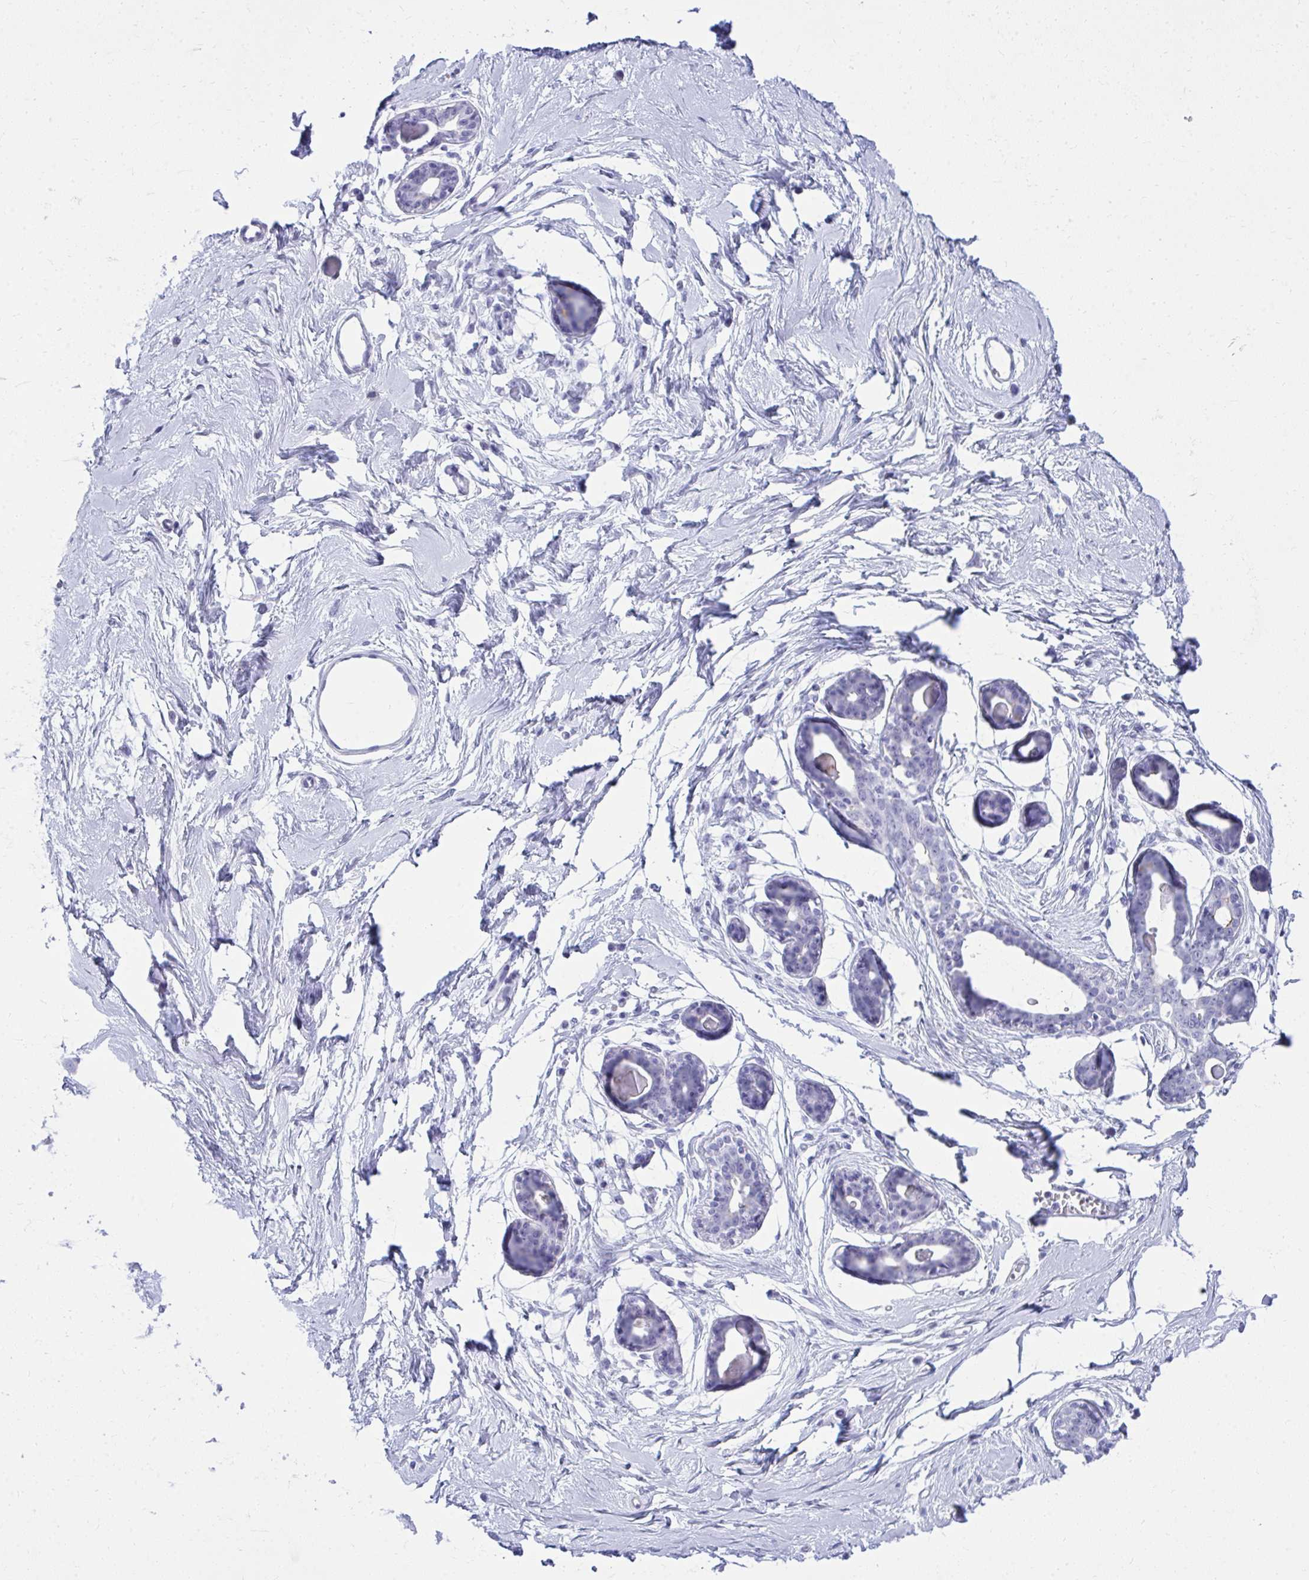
{"staining": {"intensity": "negative", "quantity": "none", "location": "none"}, "tissue": "breast", "cell_type": "Adipocytes", "image_type": "normal", "snomed": [{"axis": "morphology", "description": "Normal tissue, NOS"}, {"axis": "topography", "description": "Breast"}], "caption": "A high-resolution histopathology image shows IHC staining of unremarkable breast, which exhibits no significant staining in adipocytes.", "gene": "OR5F1", "patient": {"sex": "female", "age": 45}}